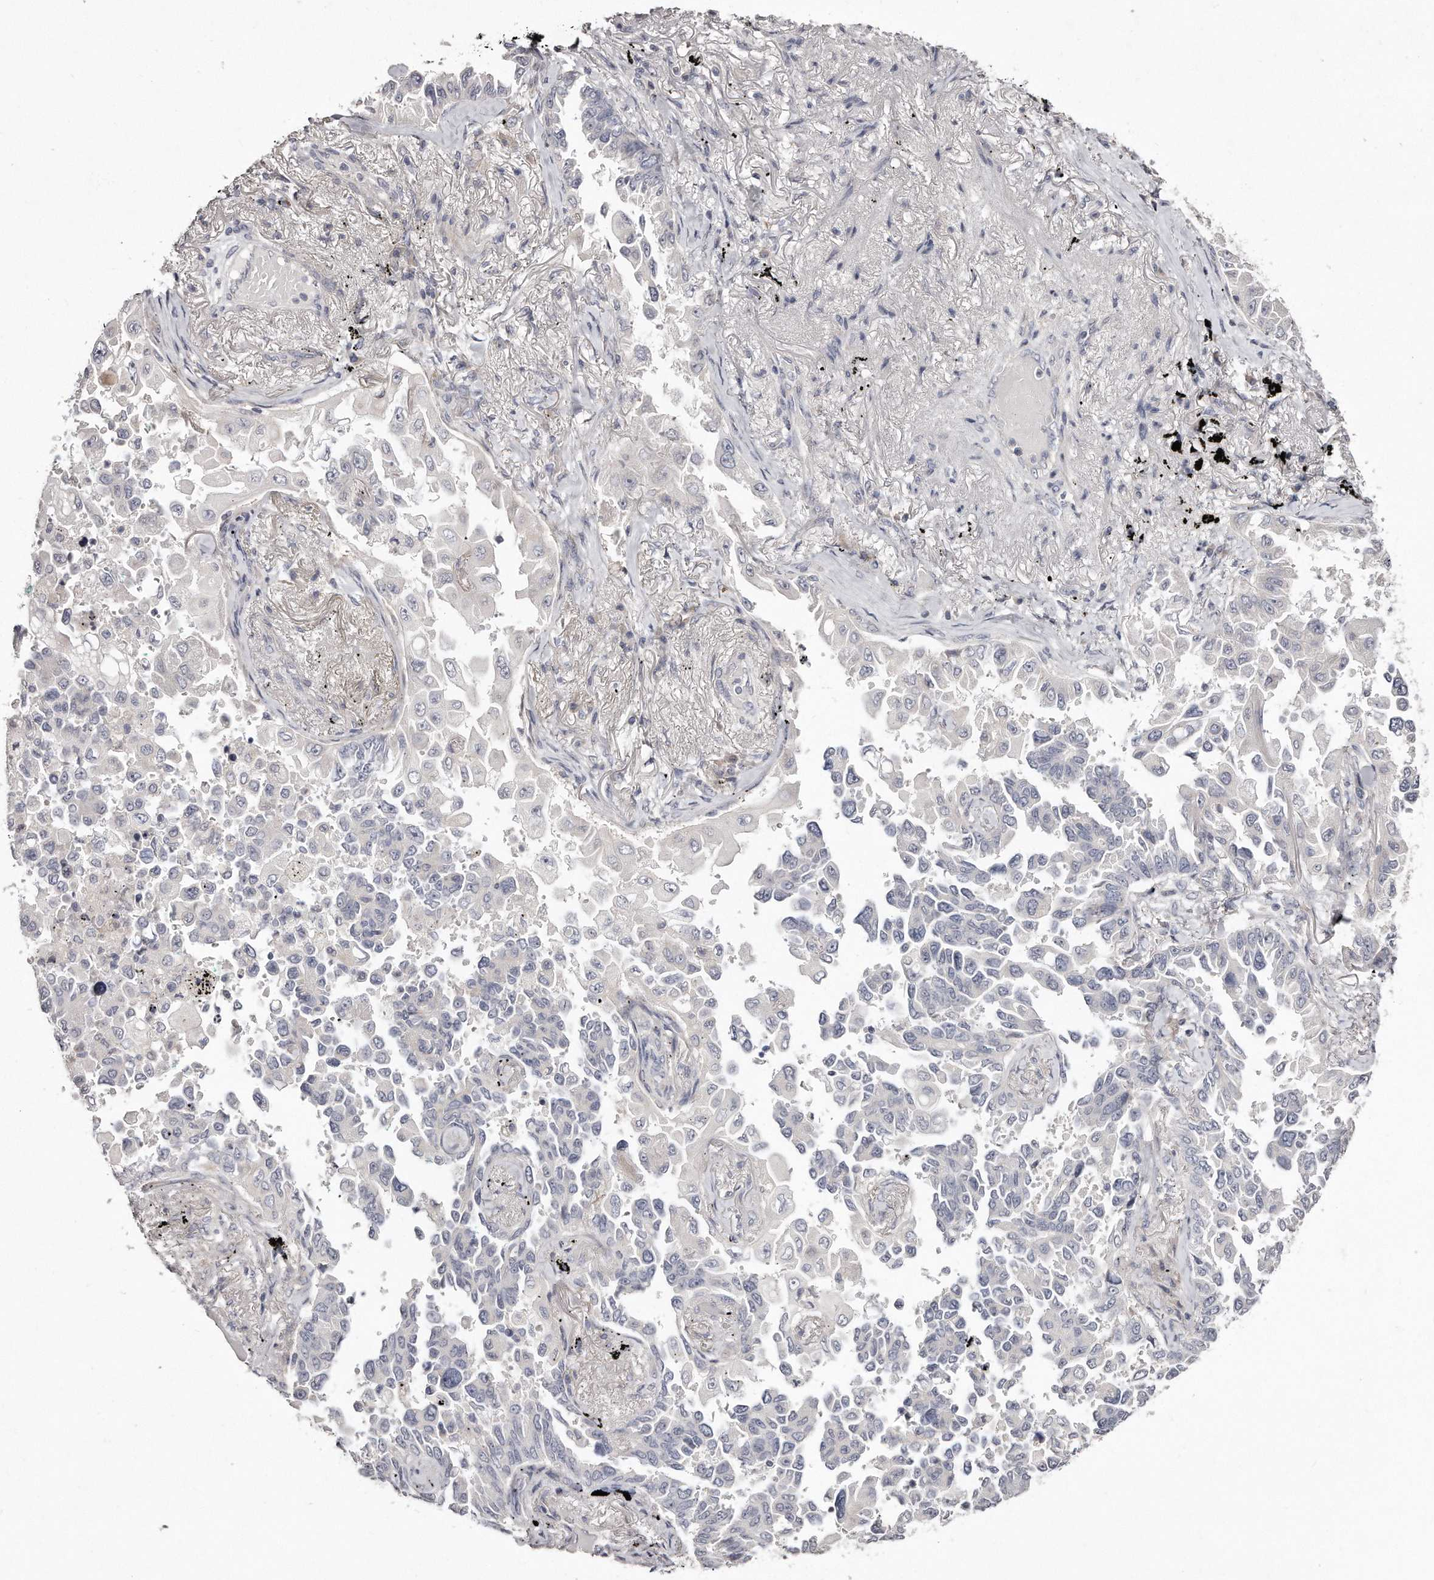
{"staining": {"intensity": "negative", "quantity": "none", "location": "none"}, "tissue": "lung cancer", "cell_type": "Tumor cells", "image_type": "cancer", "snomed": [{"axis": "morphology", "description": "Adenocarcinoma, NOS"}, {"axis": "topography", "description": "Lung"}], "caption": "This is an IHC histopathology image of human adenocarcinoma (lung). There is no expression in tumor cells.", "gene": "TTLL4", "patient": {"sex": "female", "age": 67}}